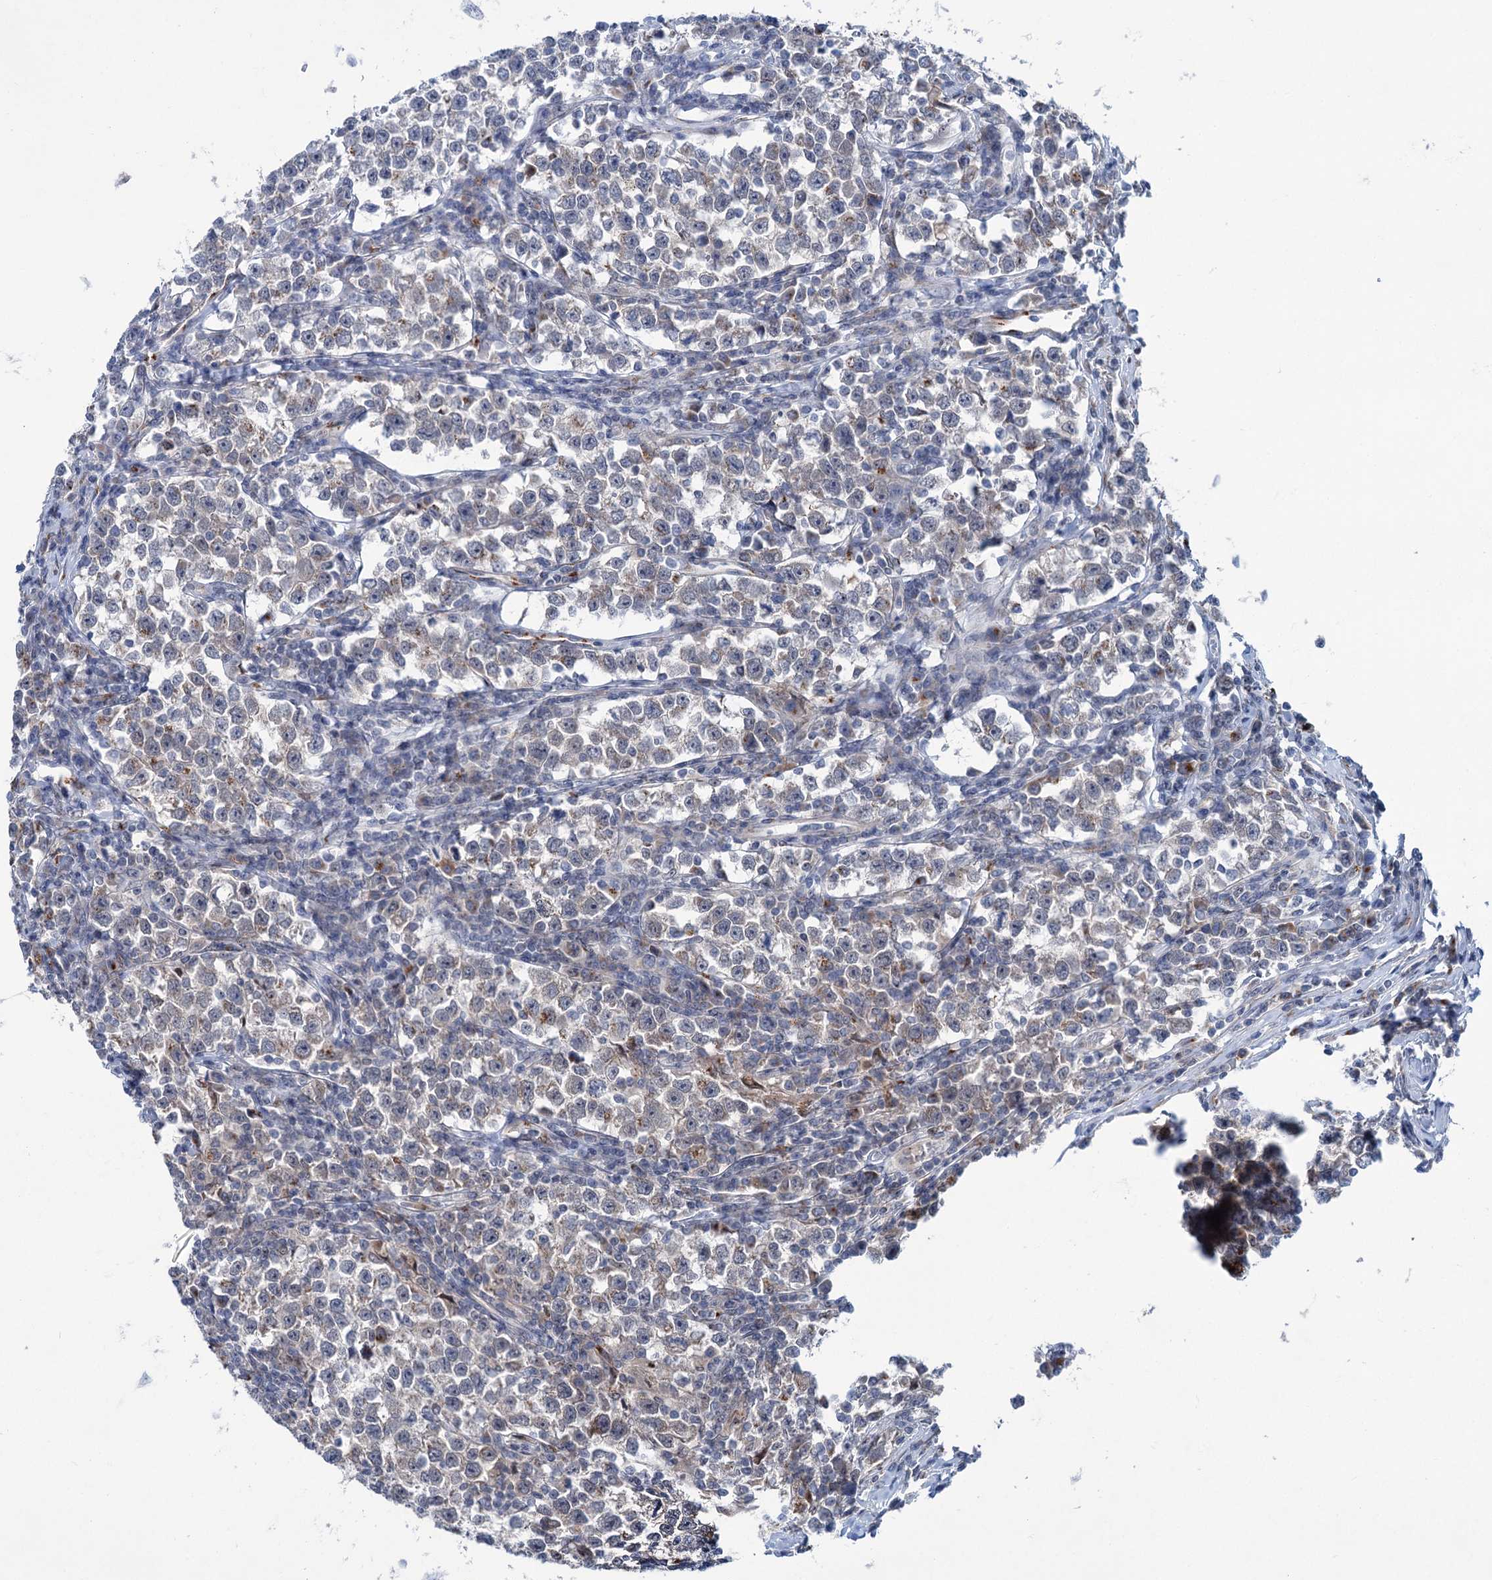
{"staining": {"intensity": "moderate", "quantity": "<25%", "location": "cytoplasmic/membranous"}, "tissue": "testis cancer", "cell_type": "Tumor cells", "image_type": "cancer", "snomed": [{"axis": "morphology", "description": "Normal tissue, NOS"}, {"axis": "morphology", "description": "Seminoma, NOS"}, {"axis": "topography", "description": "Testis"}], "caption": "A histopathology image of human testis seminoma stained for a protein reveals moderate cytoplasmic/membranous brown staining in tumor cells.", "gene": "ELP4", "patient": {"sex": "male", "age": 43}}